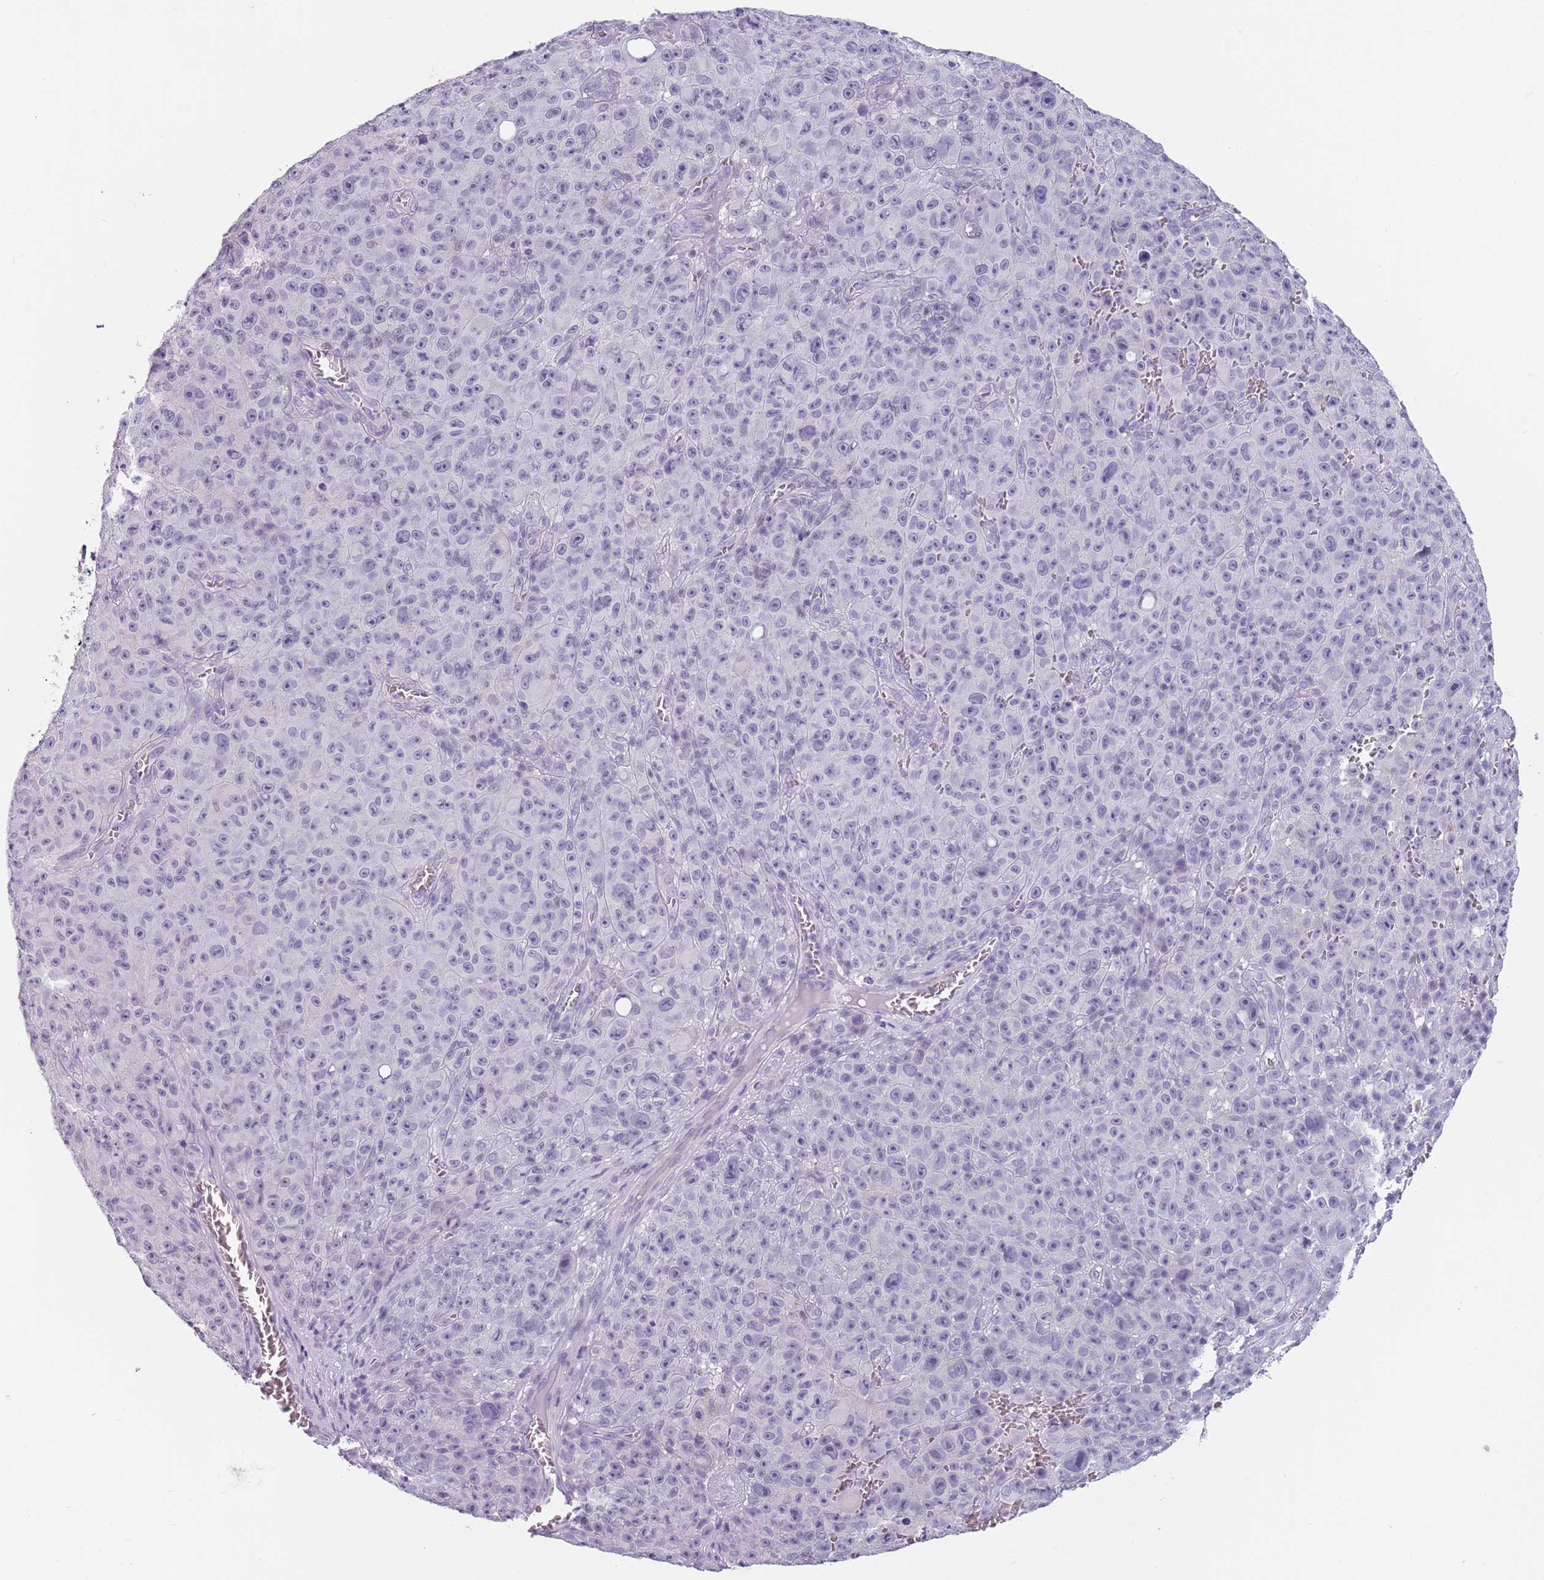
{"staining": {"intensity": "negative", "quantity": "none", "location": "none"}, "tissue": "melanoma", "cell_type": "Tumor cells", "image_type": "cancer", "snomed": [{"axis": "morphology", "description": "Malignant melanoma, NOS"}, {"axis": "topography", "description": "Skin"}], "caption": "The micrograph demonstrates no significant expression in tumor cells of melanoma.", "gene": "SPESP1", "patient": {"sex": "female", "age": 82}}